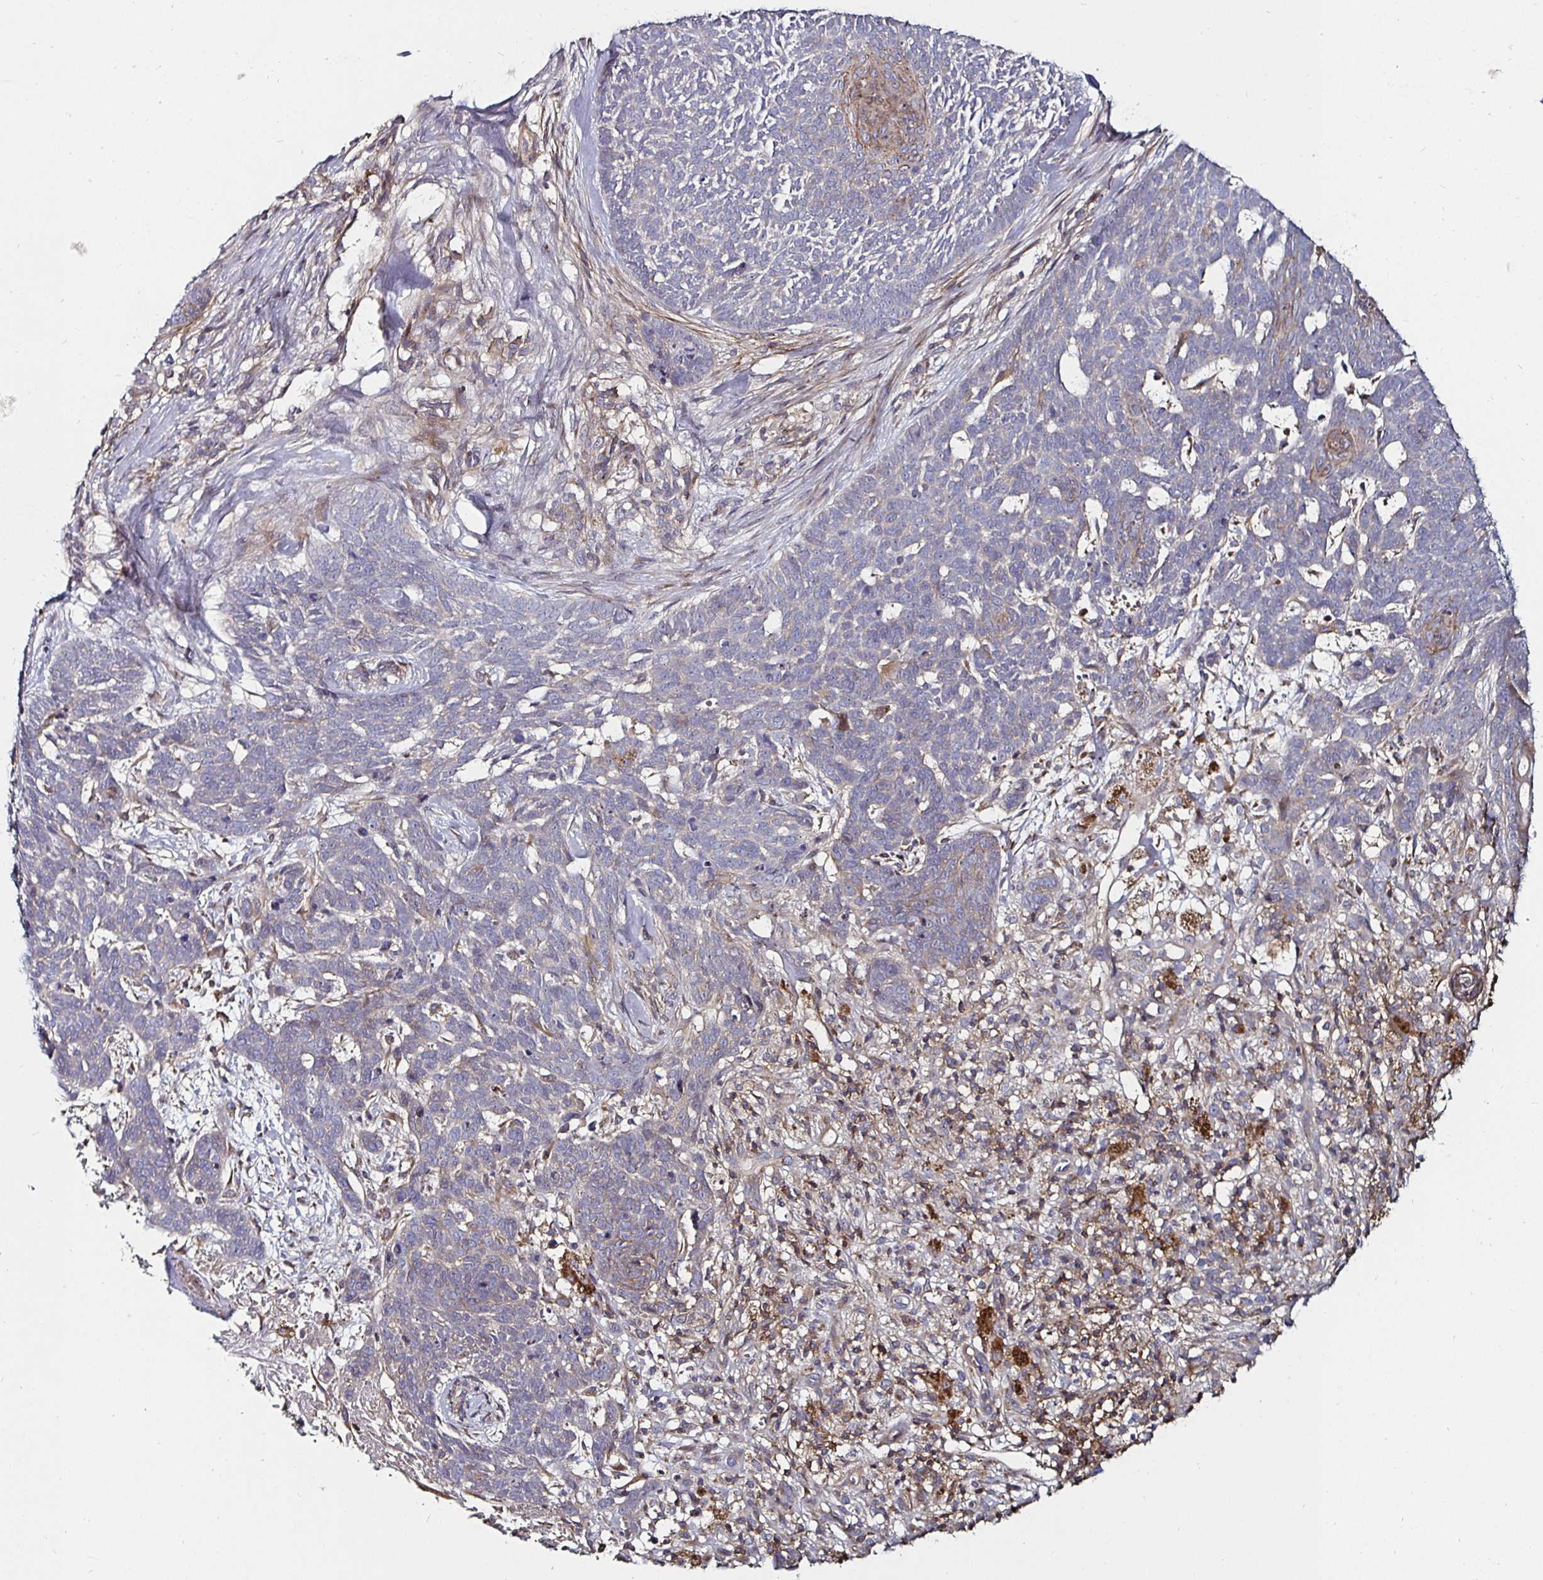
{"staining": {"intensity": "negative", "quantity": "none", "location": "none"}, "tissue": "skin cancer", "cell_type": "Tumor cells", "image_type": "cancer", "snomed": [{"axis": "morphology", "description": "Basal cell carcinoma"}, {"axis": "topography", "description": "Skin"}], "caption": "Tumor cells are negative for brown protein staining in skin cancer.", "gene": "GJA4", "patient": {"sex": "female", "age": 78}}